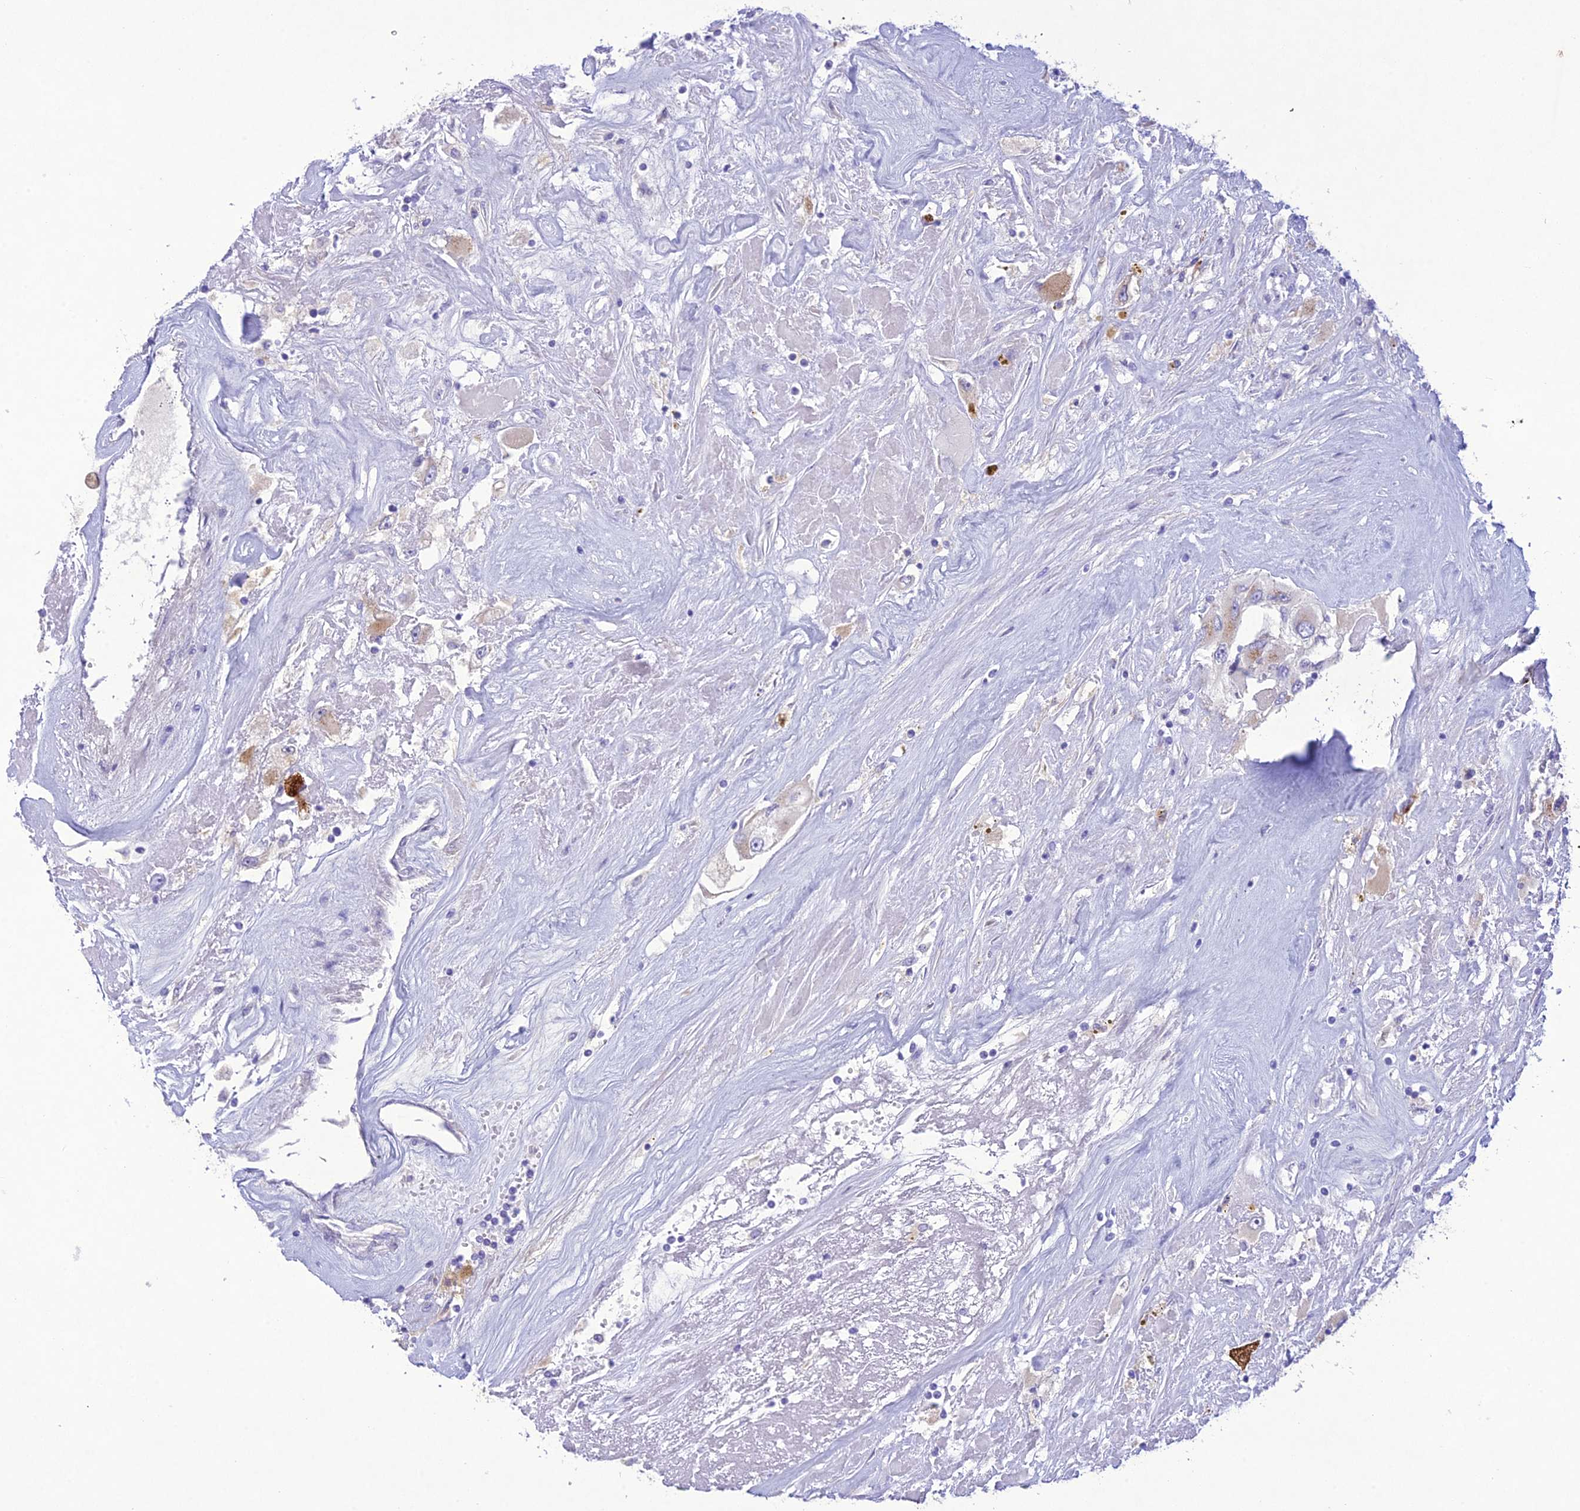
{"staining": {"intensity": "weak", "quantity": "25%-75%", "location": "cytoplasmic/membranous"}, "tissue": "renal cancer", "cell_type": "Tumor cells", "image_type": "cancer", "snomed": [{"axis": "morphology", "description": "Adenocarcinoma, NOS"}, {"axis": "topography", "description": "Kidney"}], "caption": "The photomicrograph reveals staining of renal cancer (adenocarcinoma), revealing weak cytoplasmic/membranous protein expression (brown color) within tumor cells.", "gene": "SLC13A5", "patient": {"sex": "female", "age": 52}}